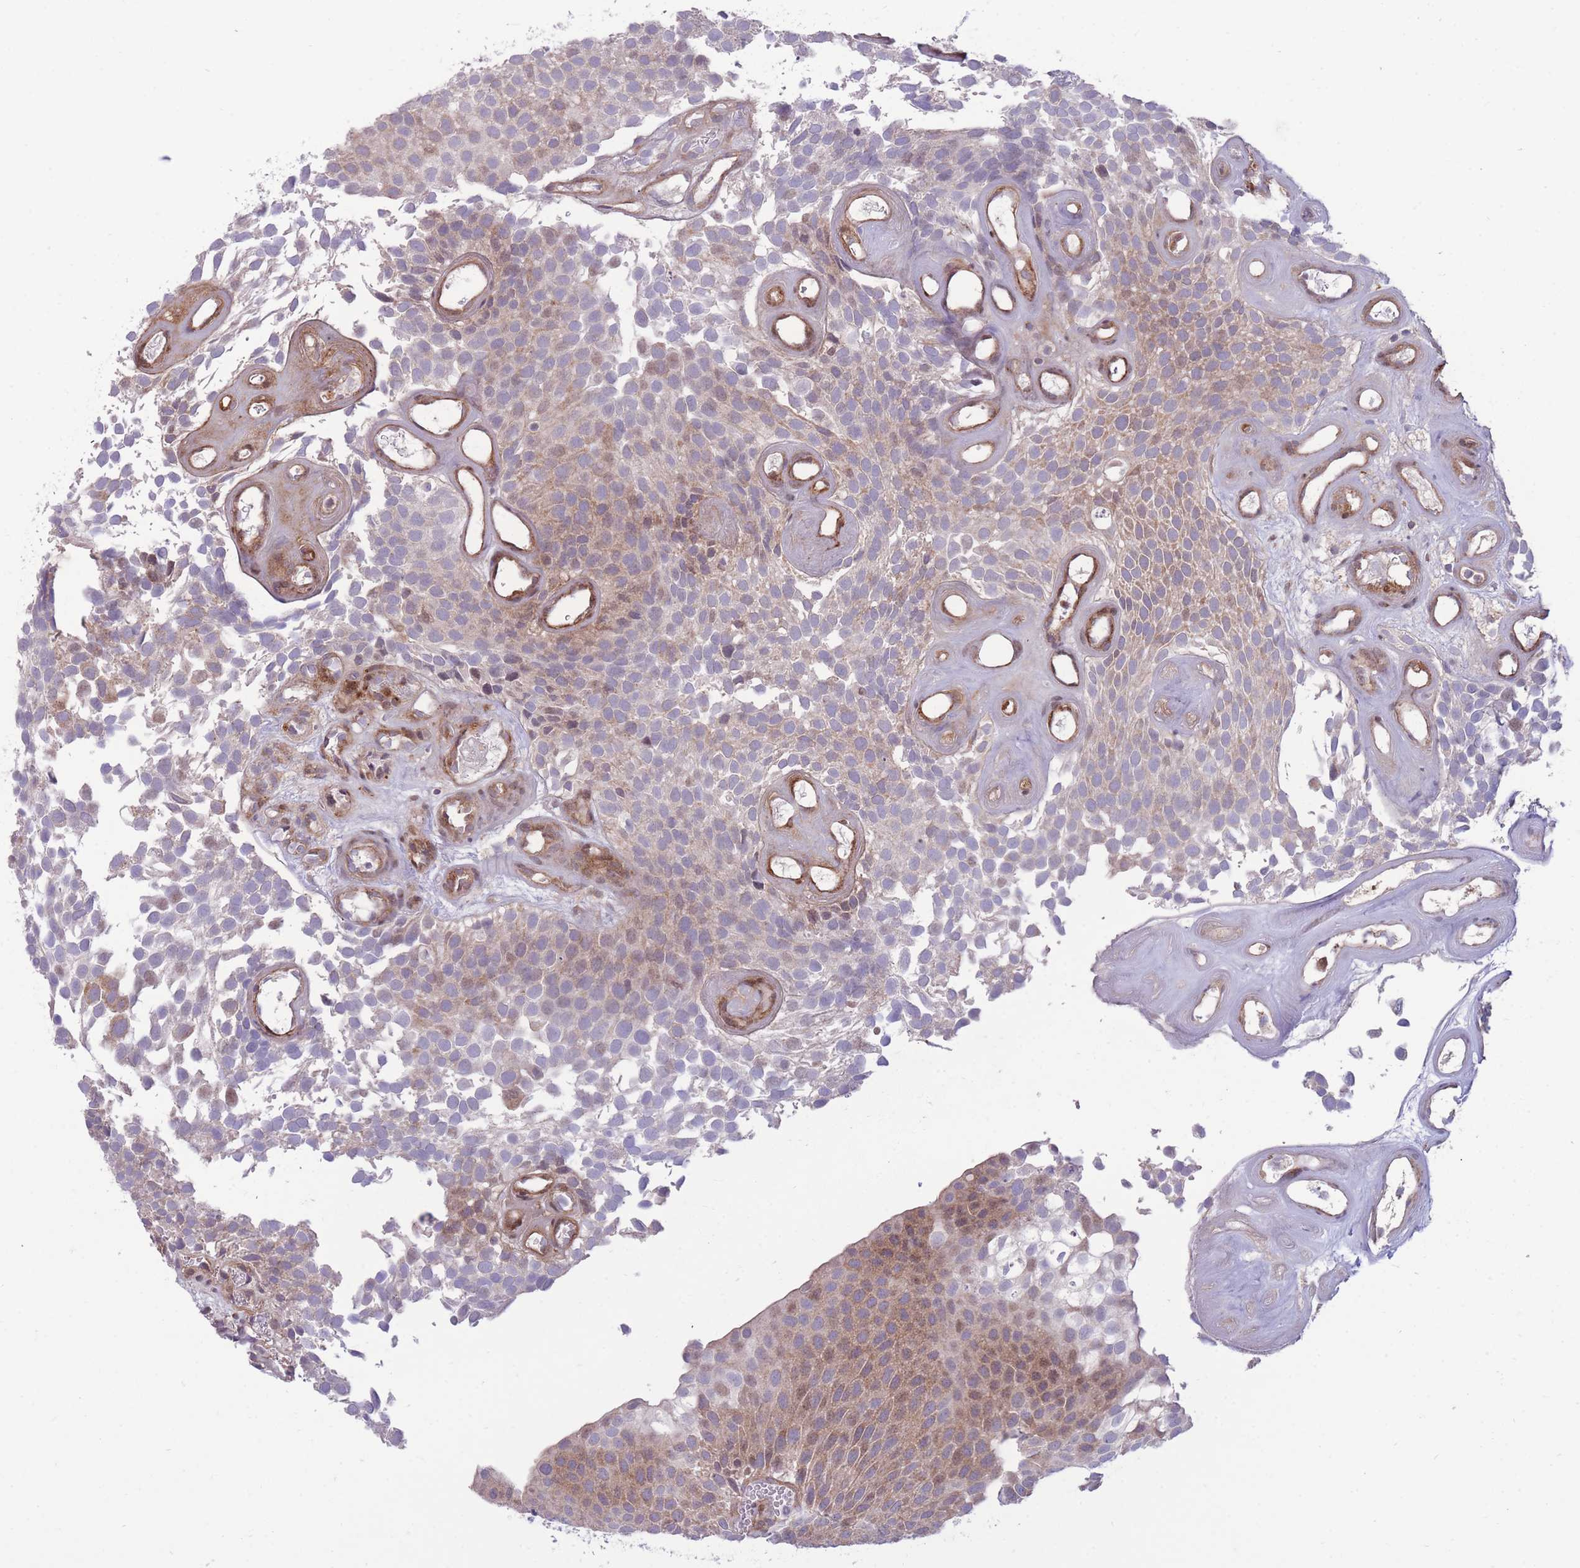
{"staining": {"intensity": "moderate", "quantity": "25%-75%", "location": "cytoplasmic/membranous,nuclear"}, "tissue": "urothelial cancer", "cell_type": "Tumor cells", "image_type": "cancer", "snomed": [{"axis": "morphology", "description": "Urothelial carcinoma, Low grade"}, {"axis": "topography", "description": "Urinary bladder"}], "caption": "Moderate cytoplasmic/membranous and nuclear protein staining is appreciated in about 25%-75% of tumor cells in urothelial carcinoma (low-grade).", "gene": "RIC8A", "patient": {"sex": "male", "age": 89}}